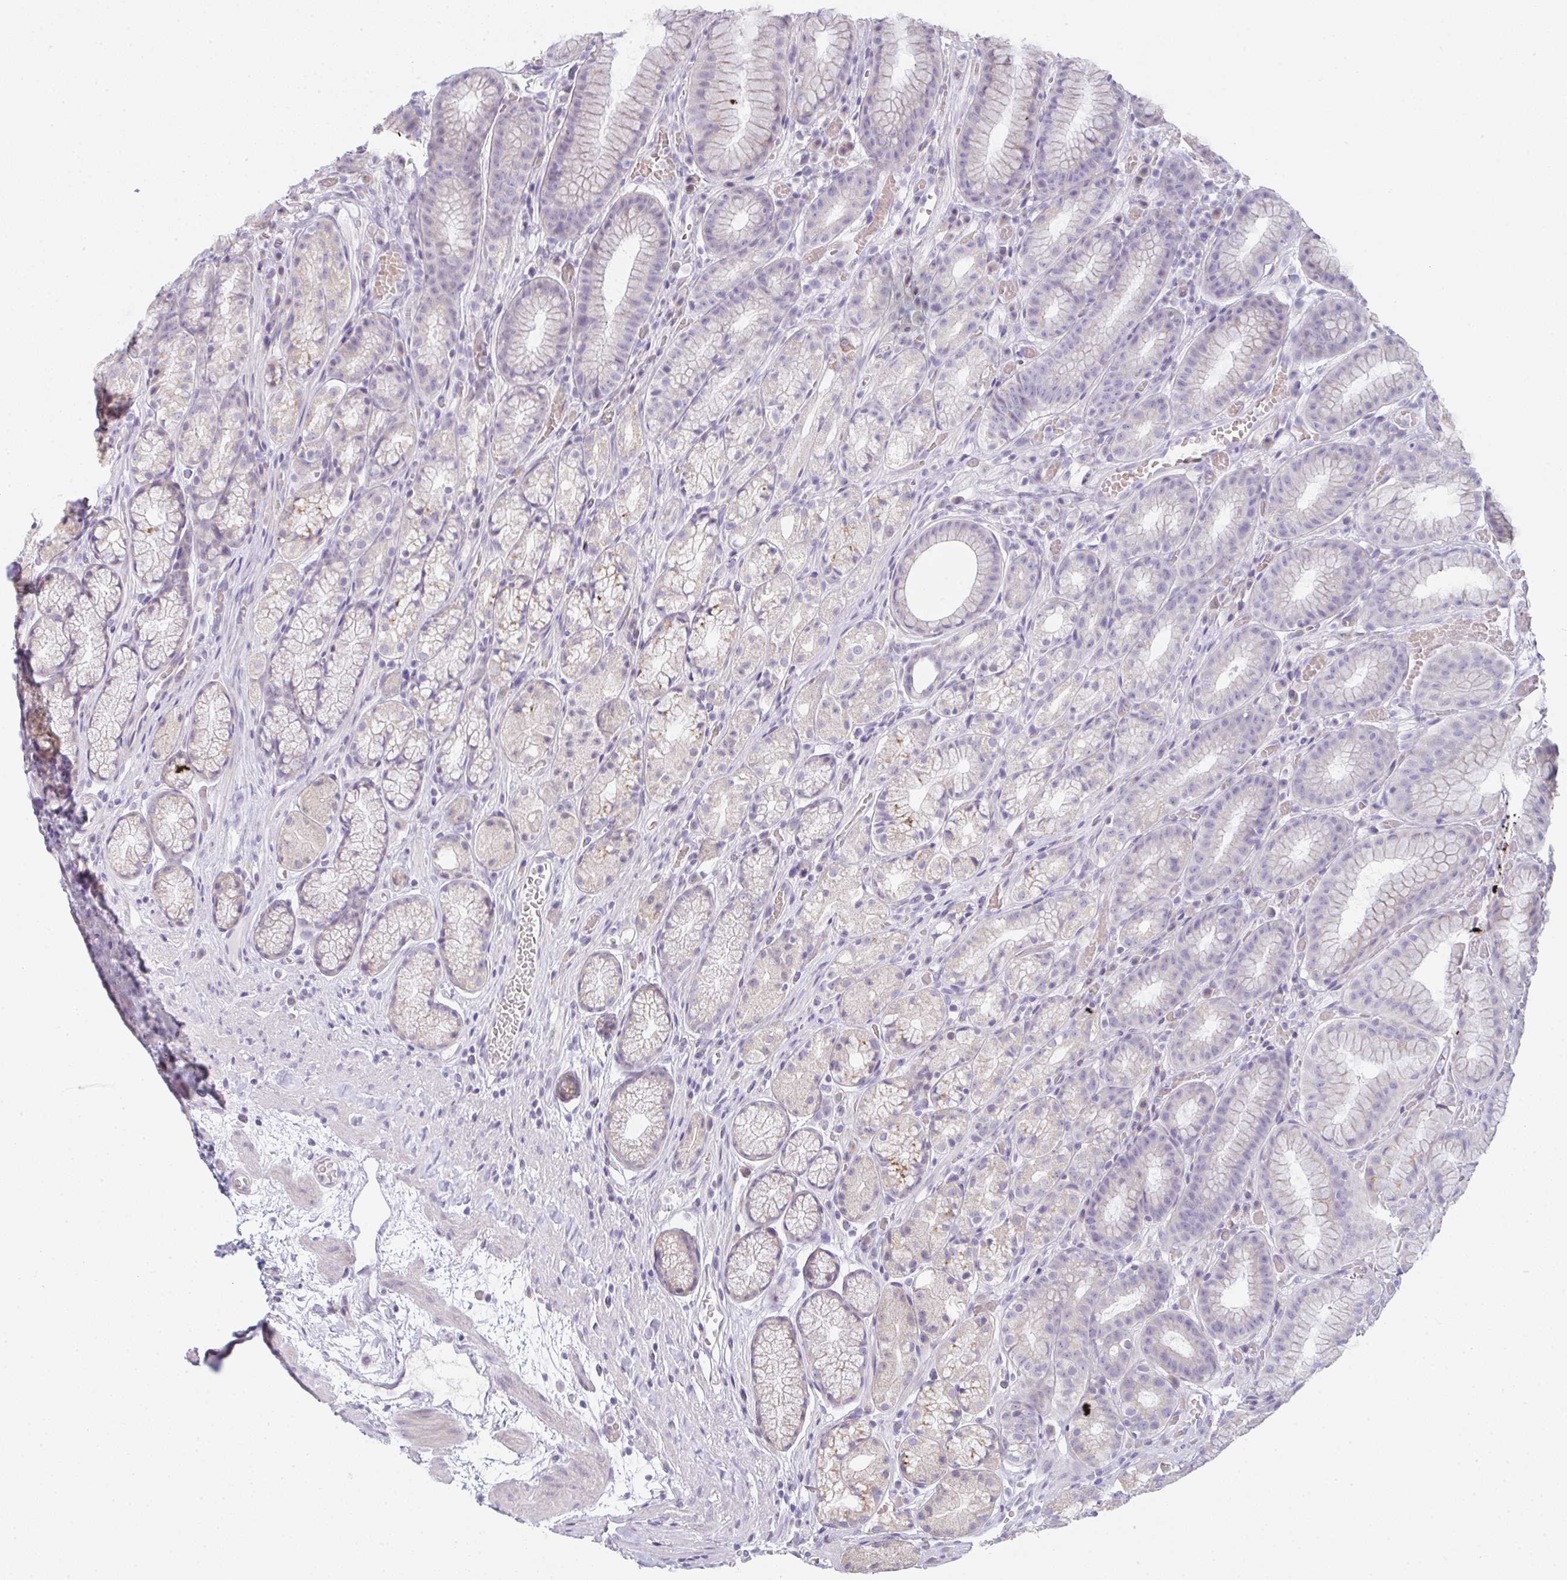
{"staining": {"intensity": "negative", "quantity": "none", "location": "none"}, "tissue": "stomach", "cell_type": "Glandular cells", "image_type": "normal", "snomed": [{"axis": "morphology", "description": "Normal tissue, NOS"}, {"axis": "topography", "description": "Smooth muscle"}, {"axis": "topography", "description": "Stomach"}], "caption": "Immunohistochemistry micrograph of benign stomach: stomach stained with DAB (3,3'-diaminobenzidine) demonstrates no significant protein positivity in glandular cells.", "gene": "CACNA1S", "patient": {"sex": "male", "age": 70}}